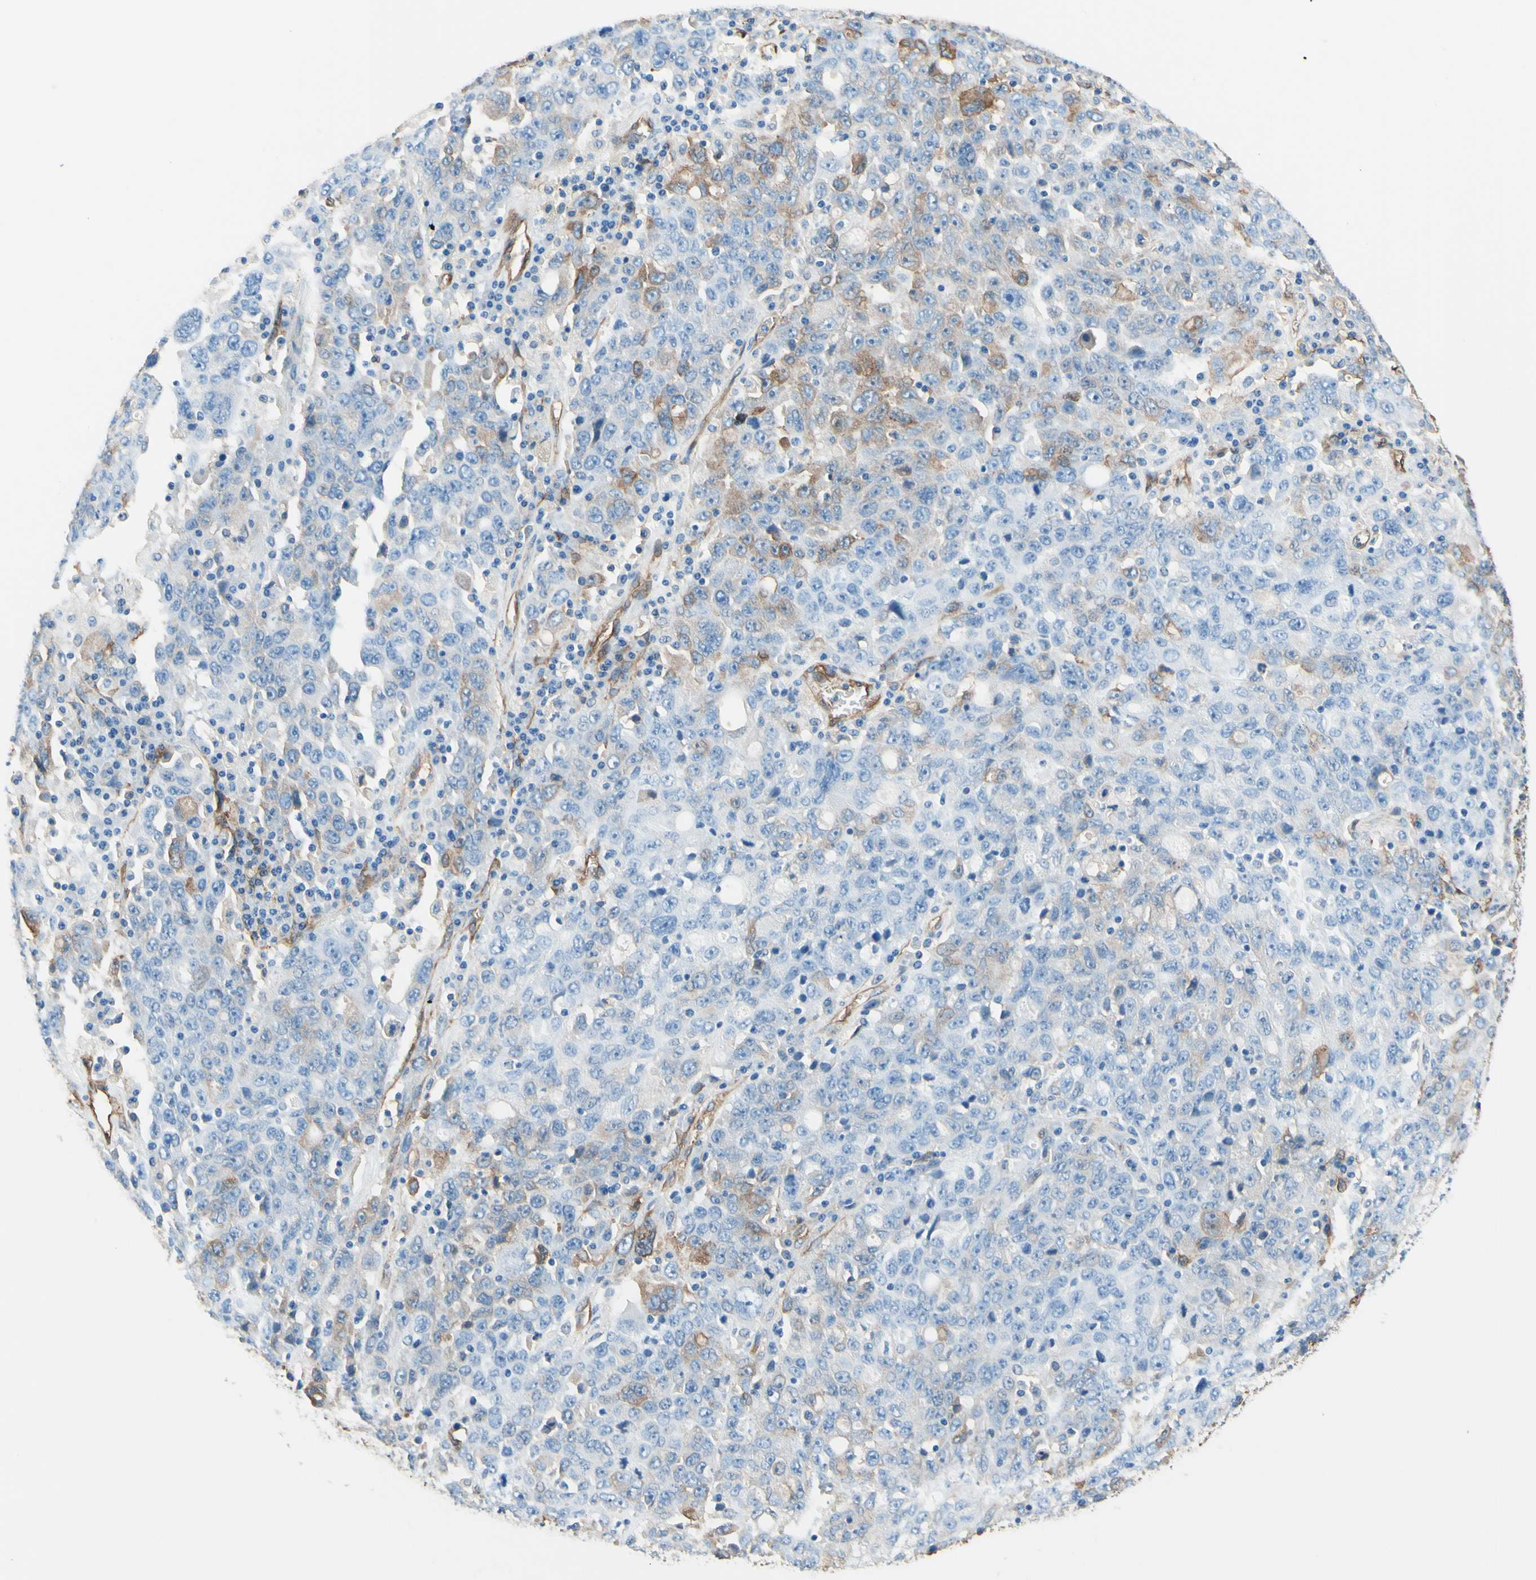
{"staining": {"intensity": "weak", "quantity": "<25%", "location": "cytoplasmic/membranous"}, "tissue": "ovarian cancer", "cell_type": "Tumor cells", "image_type": "cancer", "snomed": [{"axis": "morphology", "description": "Carcinoma, endometroid"}, {"axis": "topography", "description": "Ovary"}], "caption": "Immunohistochemical staining of ovarian cancer (endometroid carcinoma) shows no significant positivity in tumor cells. The staining is performed using DAB (3,3'-diaminobenzidine) brown chromogen with nuclei counter-stained in using hematoxylin.", "gene": "DPYSL3", "patient": {"sex": "female", "age": 62}}